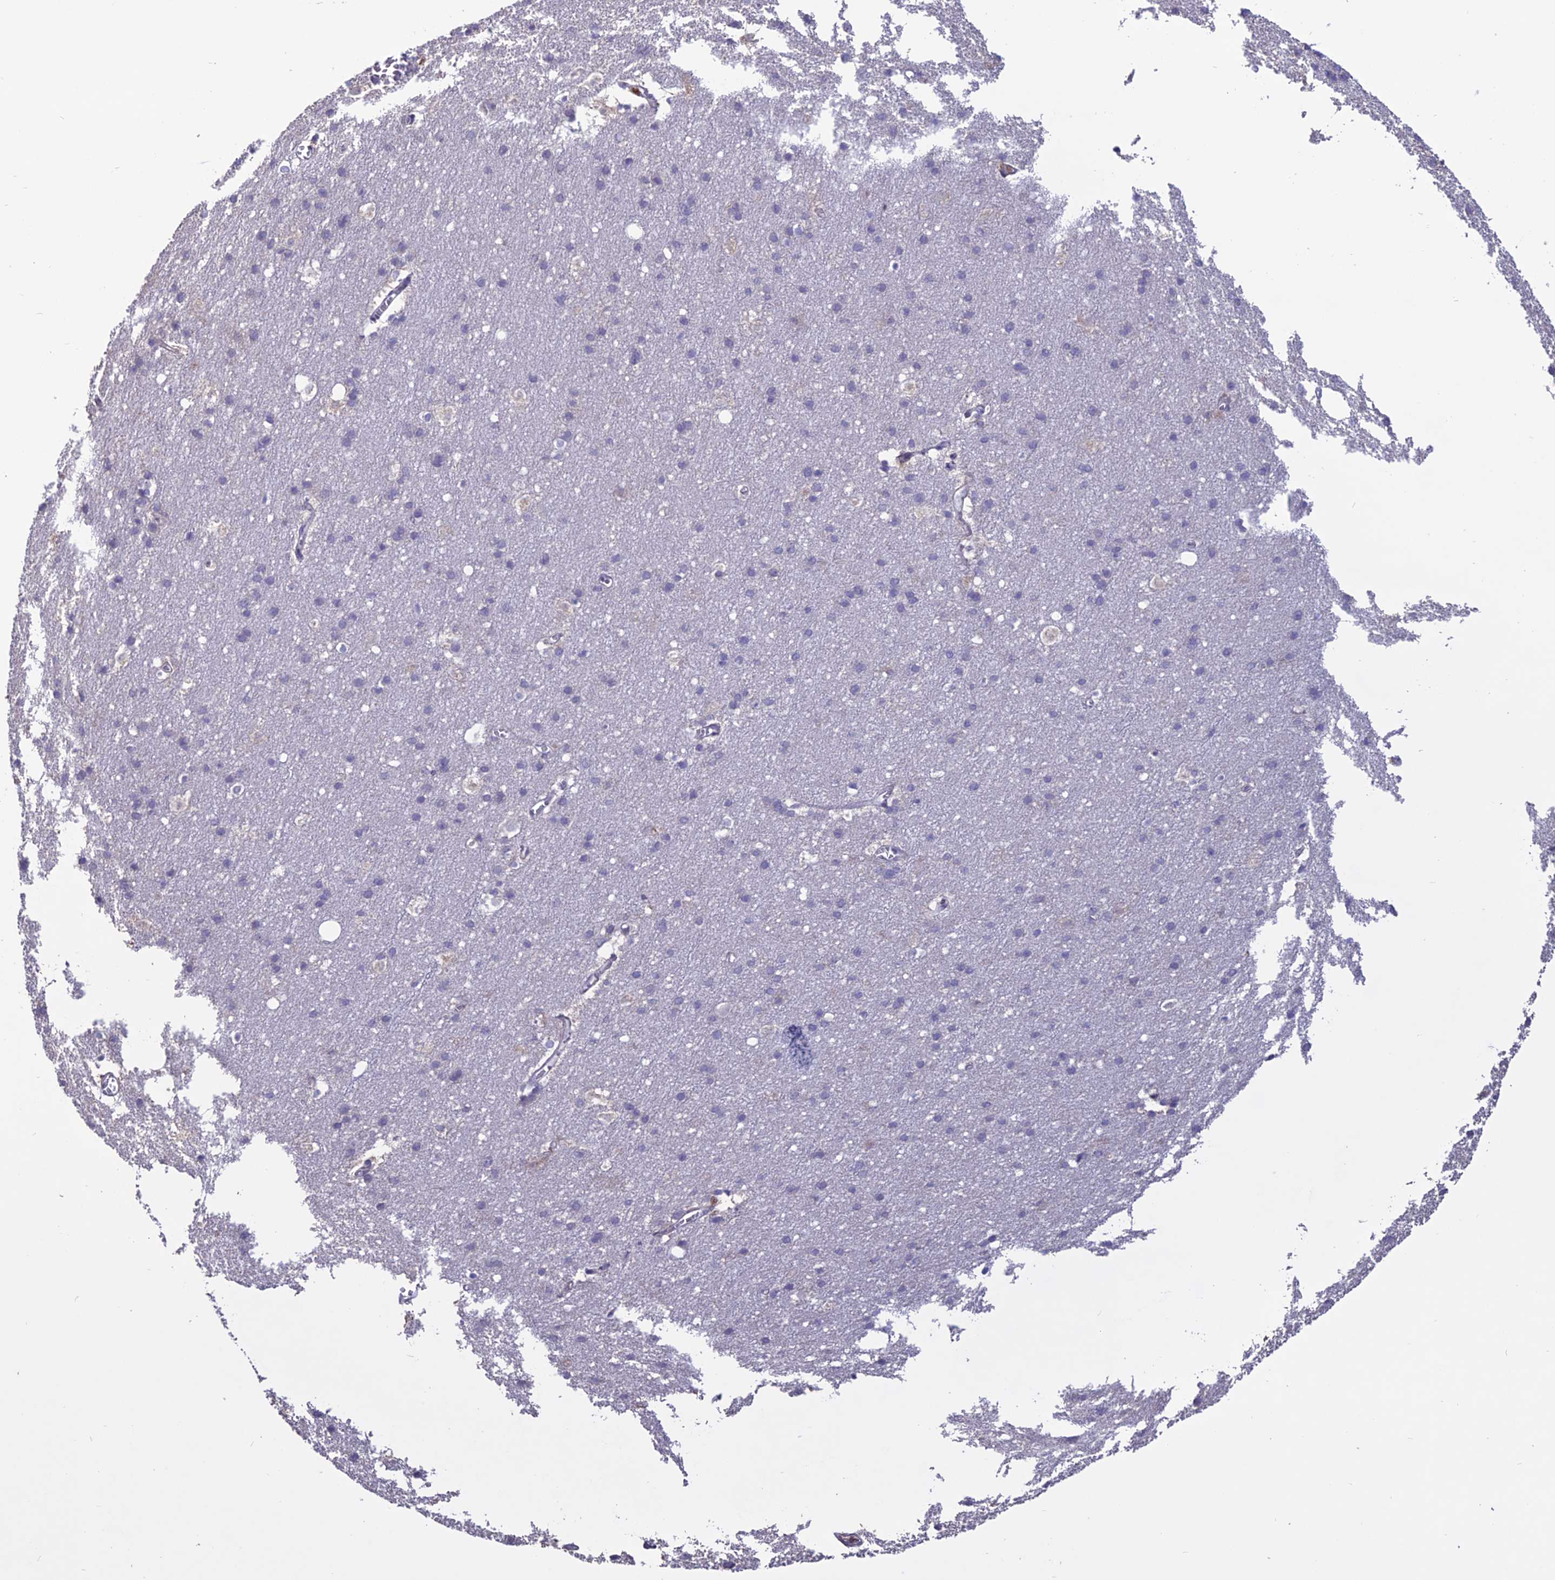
{"staining": {"intensity": "weak", "quantity": ">75%", "location": "cytoplasmic/membranous"}, "tissue": "cerebral cortex", "cell_type": "Endothelial cells", "image_type": "normal", "snomed": [{"axis": "morphology", "description": "Normal tissue, NOS"}, {"axis": "topography", "description": "Cerebral cortex"}], "caption": "The immunohistochemical stain shows weak cytoplasmic/membranous positivity in endothelial cells of unremarkable cerebral cortex. The staining was performed using DAB to visualize the protein expression in brown, while the nuclei were stained in blue with hematoxylin (Magnification: 20x).", "gene": "C2orf76", "patient": {"sex": "male", "age": 54}}